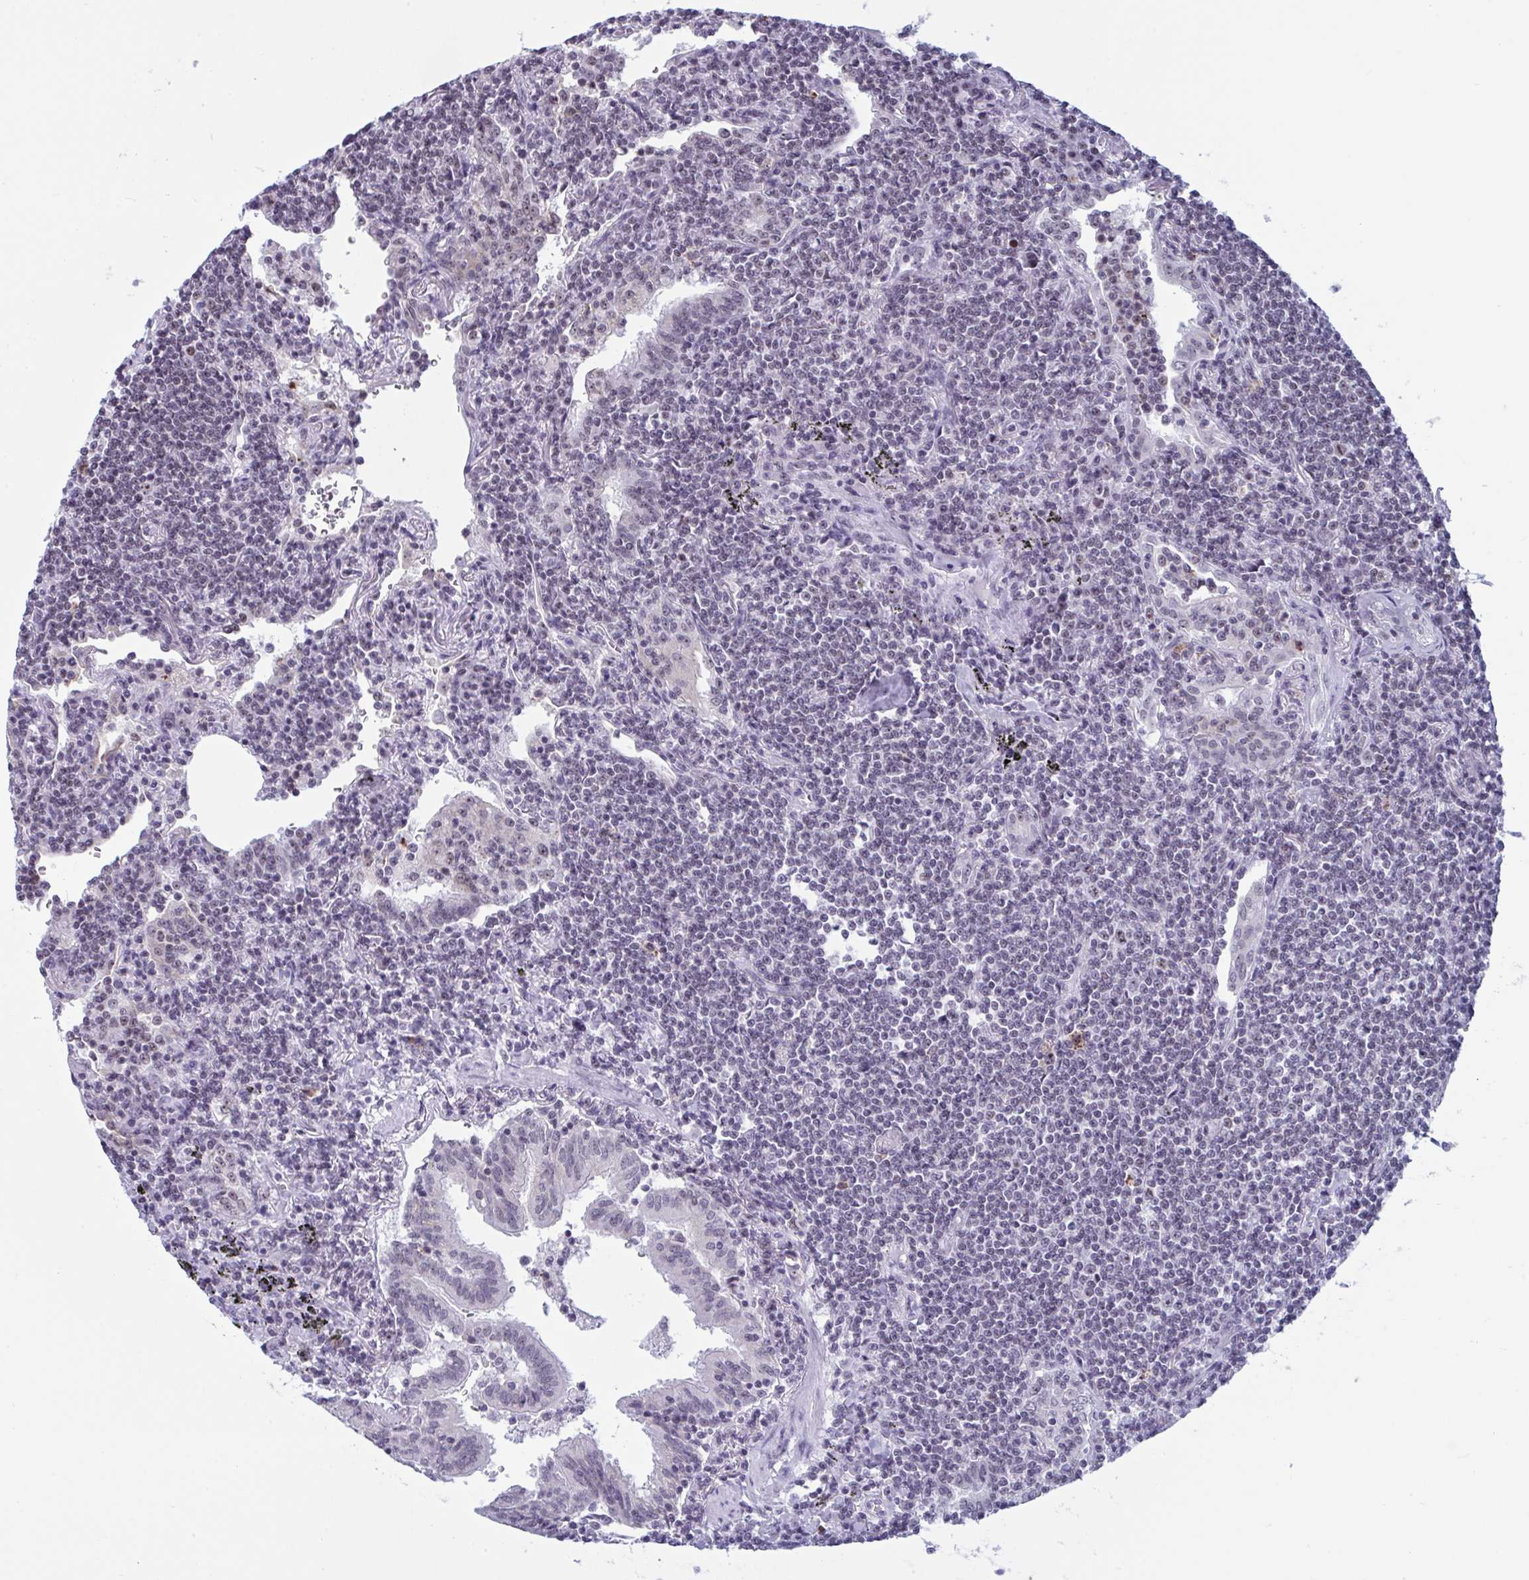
{"staining": {"intensity": "negative", "quantity": "none", "location": "none"}, "tissue": "lymphoma", "cell_type": "Tumor cells", "image_type": "cancer", "snomed": [{"axis": "morphology", "description": "Malignant lymphoma, non-Hodgkin's type, Low grade"}, {"axis": "topography", "description": "Lung"}], "caption": "This is an immunohistochemistry micrograph of malignant lymphoma, non-Hodgkin's type (low-grade). There is no staining in tumor cells.", "gene": "TGM6", "patient": {"sex": "female", "age": 71}}